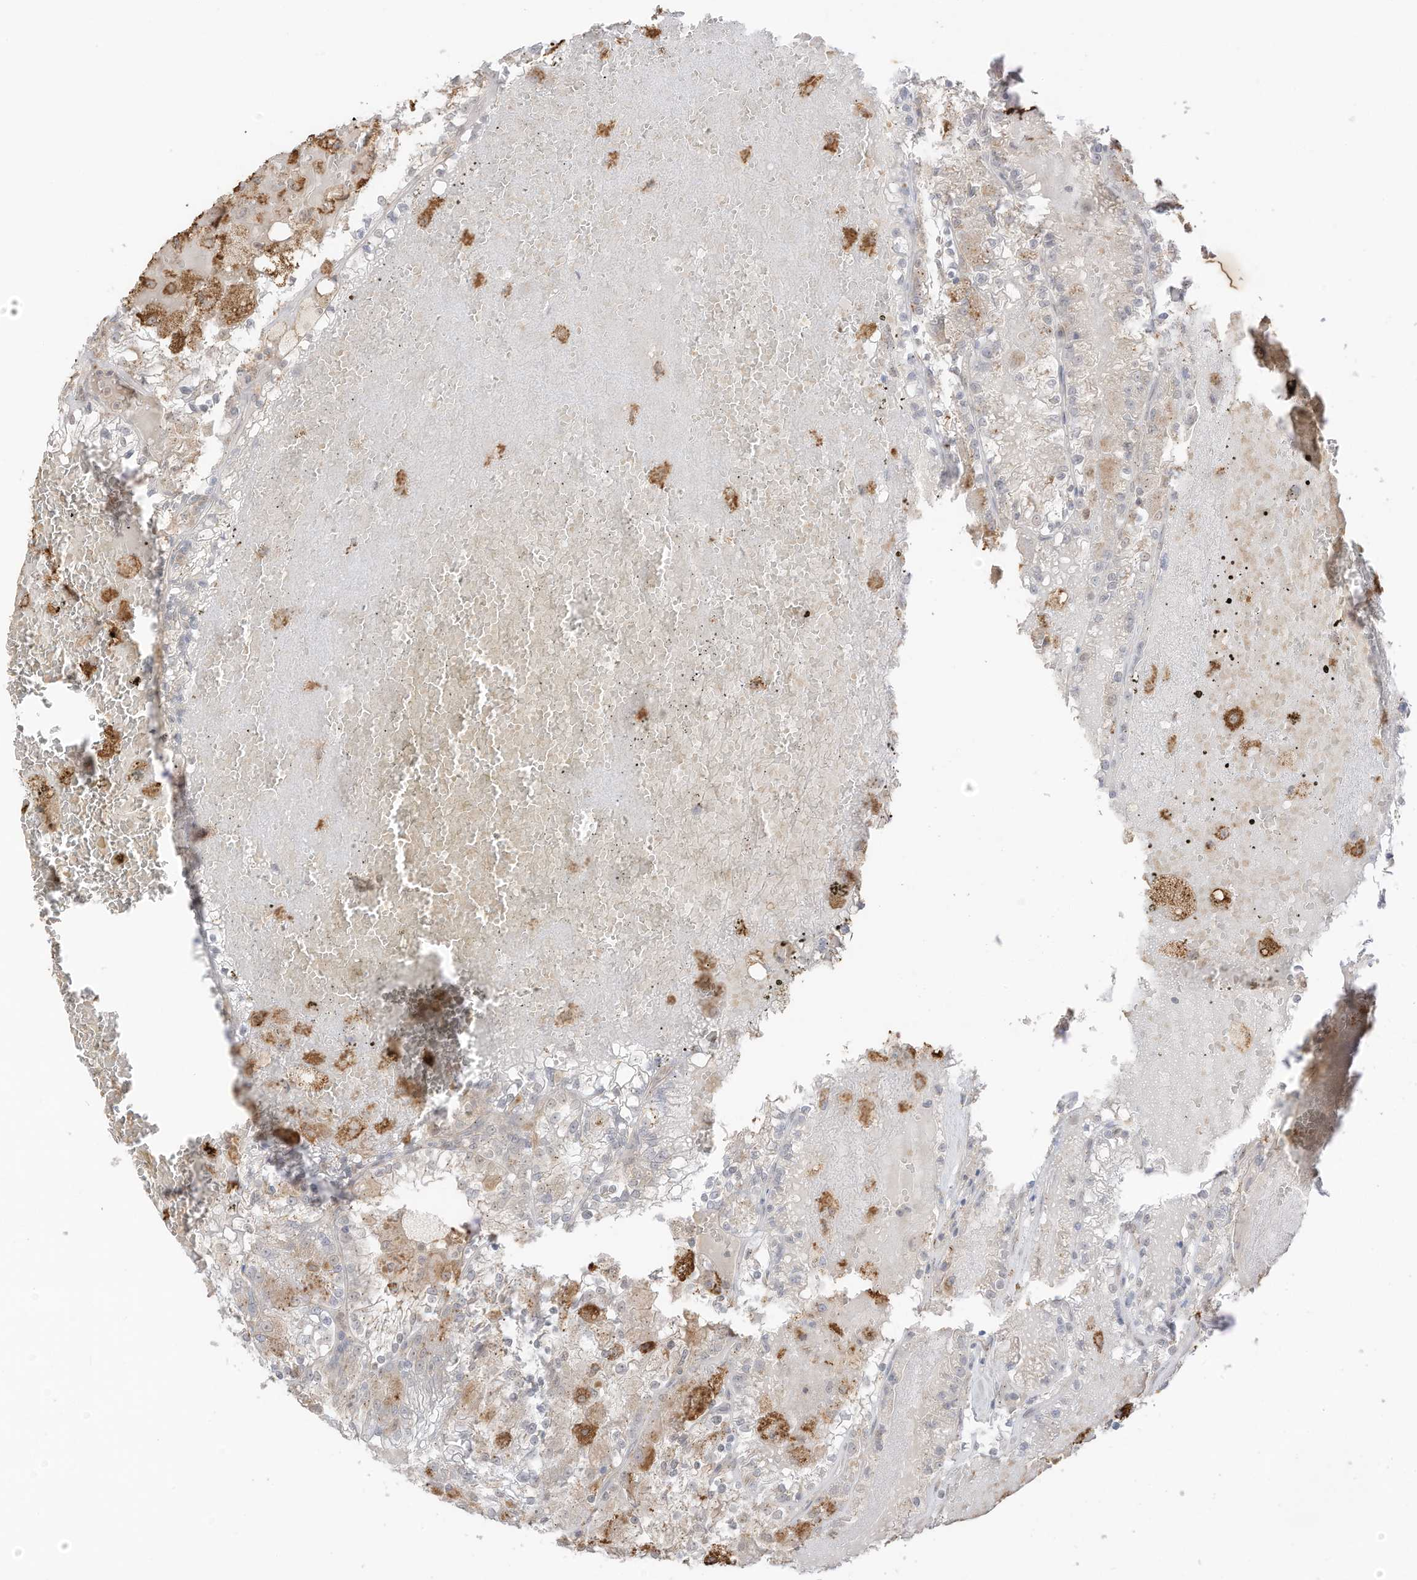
{"staining": {"intensity": "moderate", "quantity": "<25%", "location": "cytoplasmic/membranous"}, "tissue": "renal cancer", "cell_type": "Tumor cells", "image_type": "cancer", "snomed": [{"axis": "morphology", "description": "Adenocarcinoma, NOS"}, {"axis": "topography", "description": "Kidney"}], "caption": "There is low levels of moderate cytoplasmic/membranous staining in tumor cells of renal cancer (adenocarcinoma), as demonstrated by immunohistochemical staining (brown color).", "gene": "N4BP3", "patient": {"sex": "female", "age": 56}}